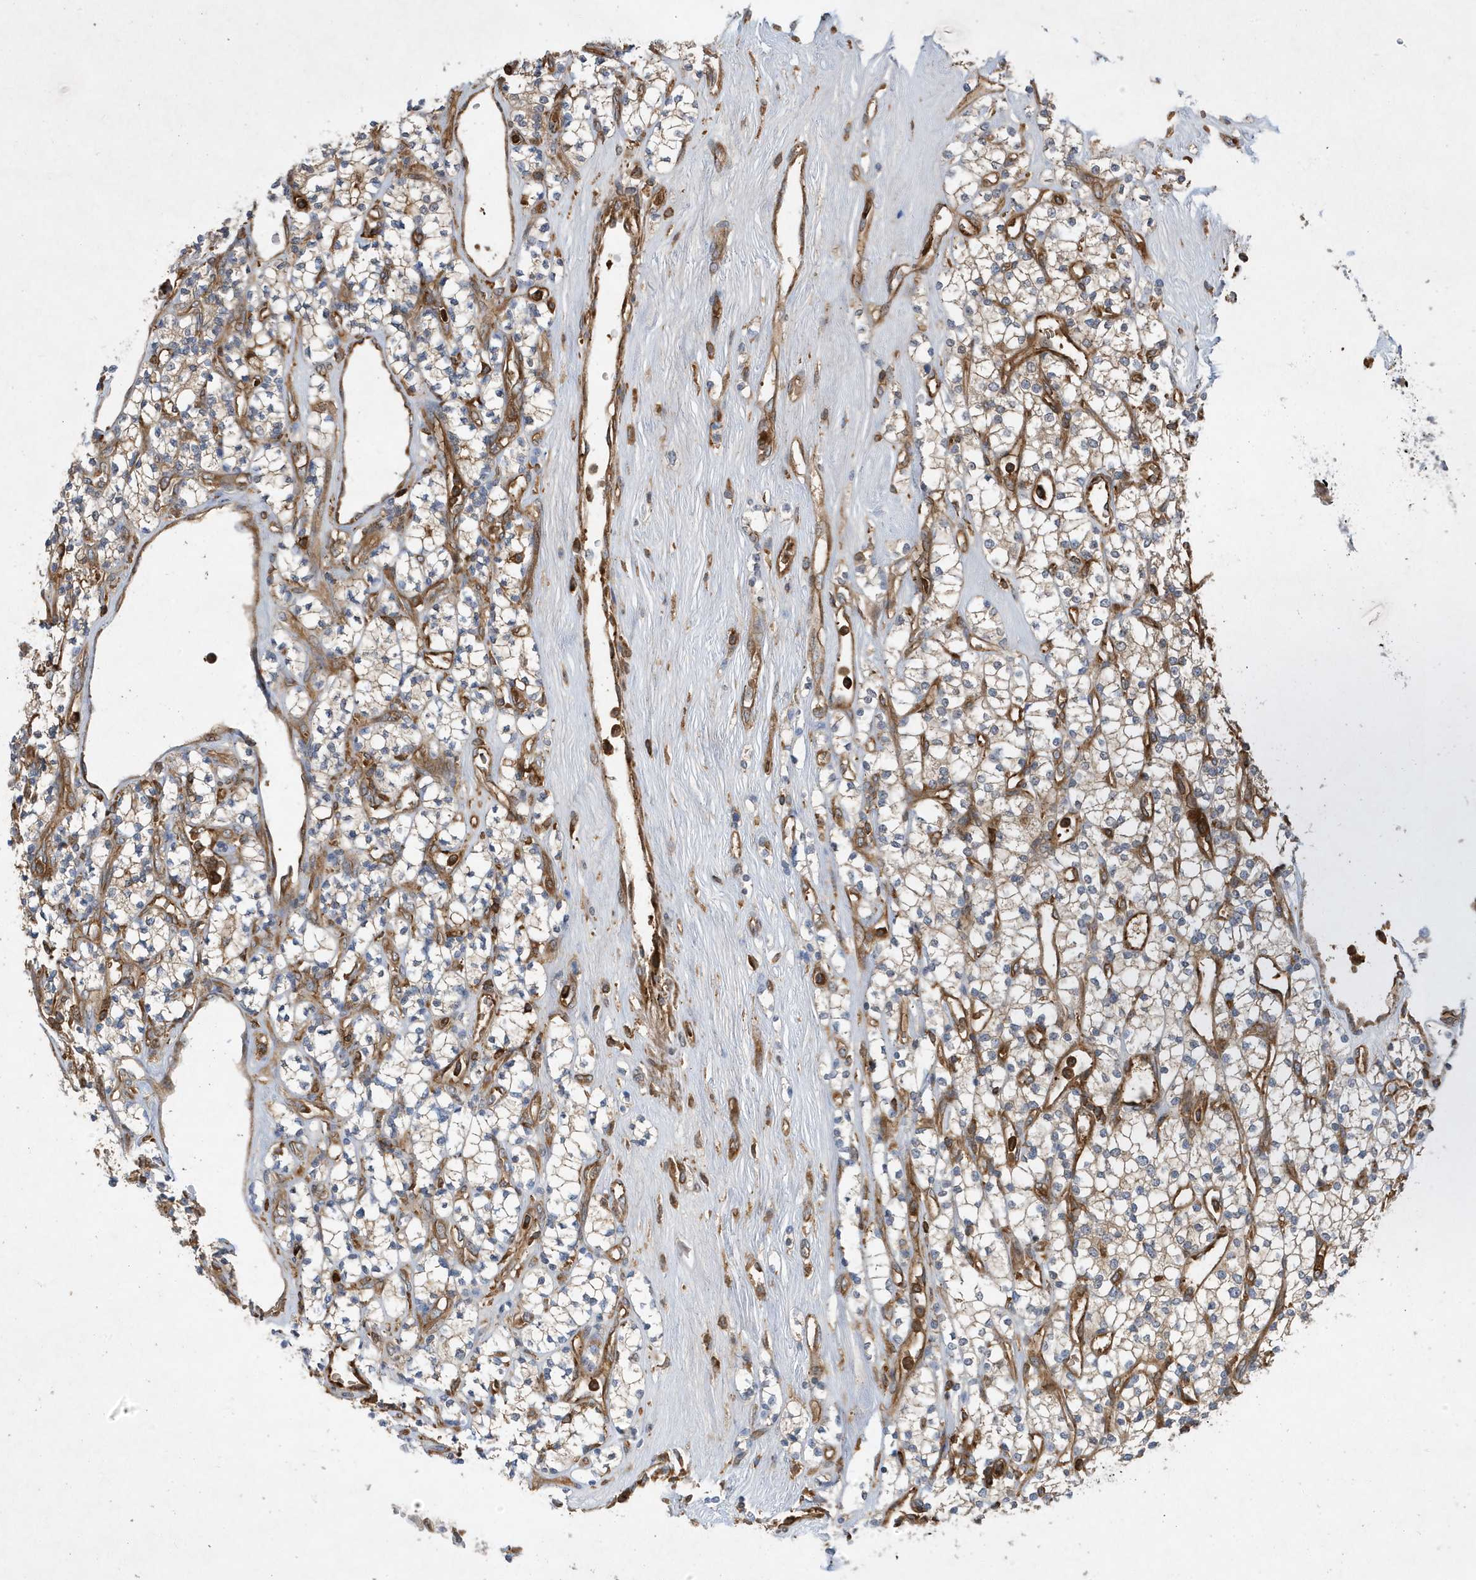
{"staining": {"intensity": "weak", "quantity": "<25%", "location": "cytoplasmic/membranous"}, "tissue": "renal cancer", "cell_type": "Tumor cells", "image_type": "cancer", "snomed": [{"axis": "morphology", "description": "Adenocarcinoma, NOS"}, {"axis": "topography", "description": "Kidney"}], "caption": "IHC micrograph of neoplastic tissue: adenocarcinoma (renal) stained with DAB shows no significant protein positivity in tumor cells.", "gene": "LAPTM4A", "patient": {"sex": "male", "age": 77}}